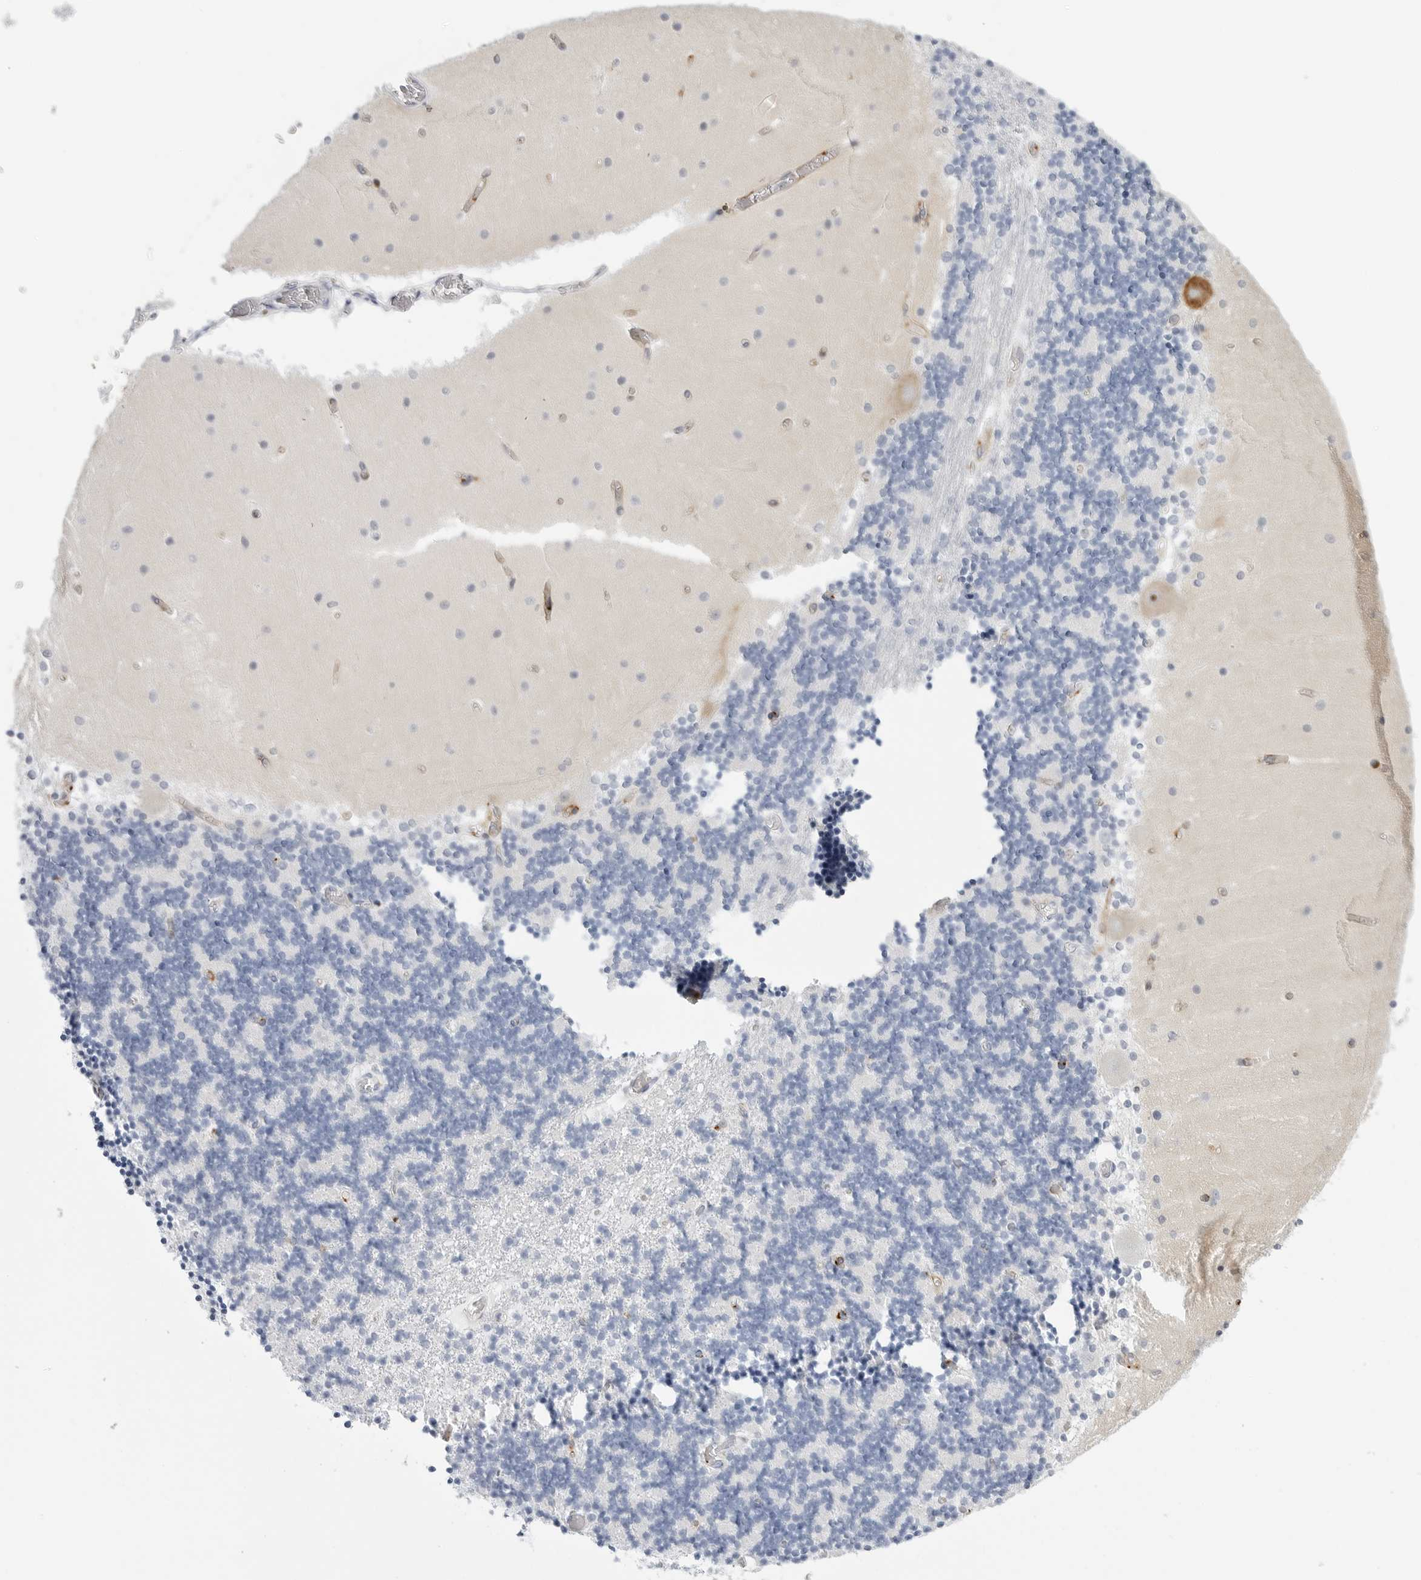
{"staining": {"intensity": "negative", "quantity": "none", "location": "none"}, "tissue": "cerebellum", "cell_type": "Cells in granular layer", "image_type": "normal", "snomed": [{"axis": "morphology", "description": "Normal tissue, NOS"}, {"axis": "topography", "description": "Cerebellum"}], "caption": "A high-resolution photomicrograph shows immunohistochemistry (IHC) staining of unremarkable cerebellum, which reveals no significant positivity in cells in granular layer. (Brightfield microscopy of DAB IHC at high magnification).", "gene": "SLC19A1", "patient": {"sex": "female", "age": 28}}